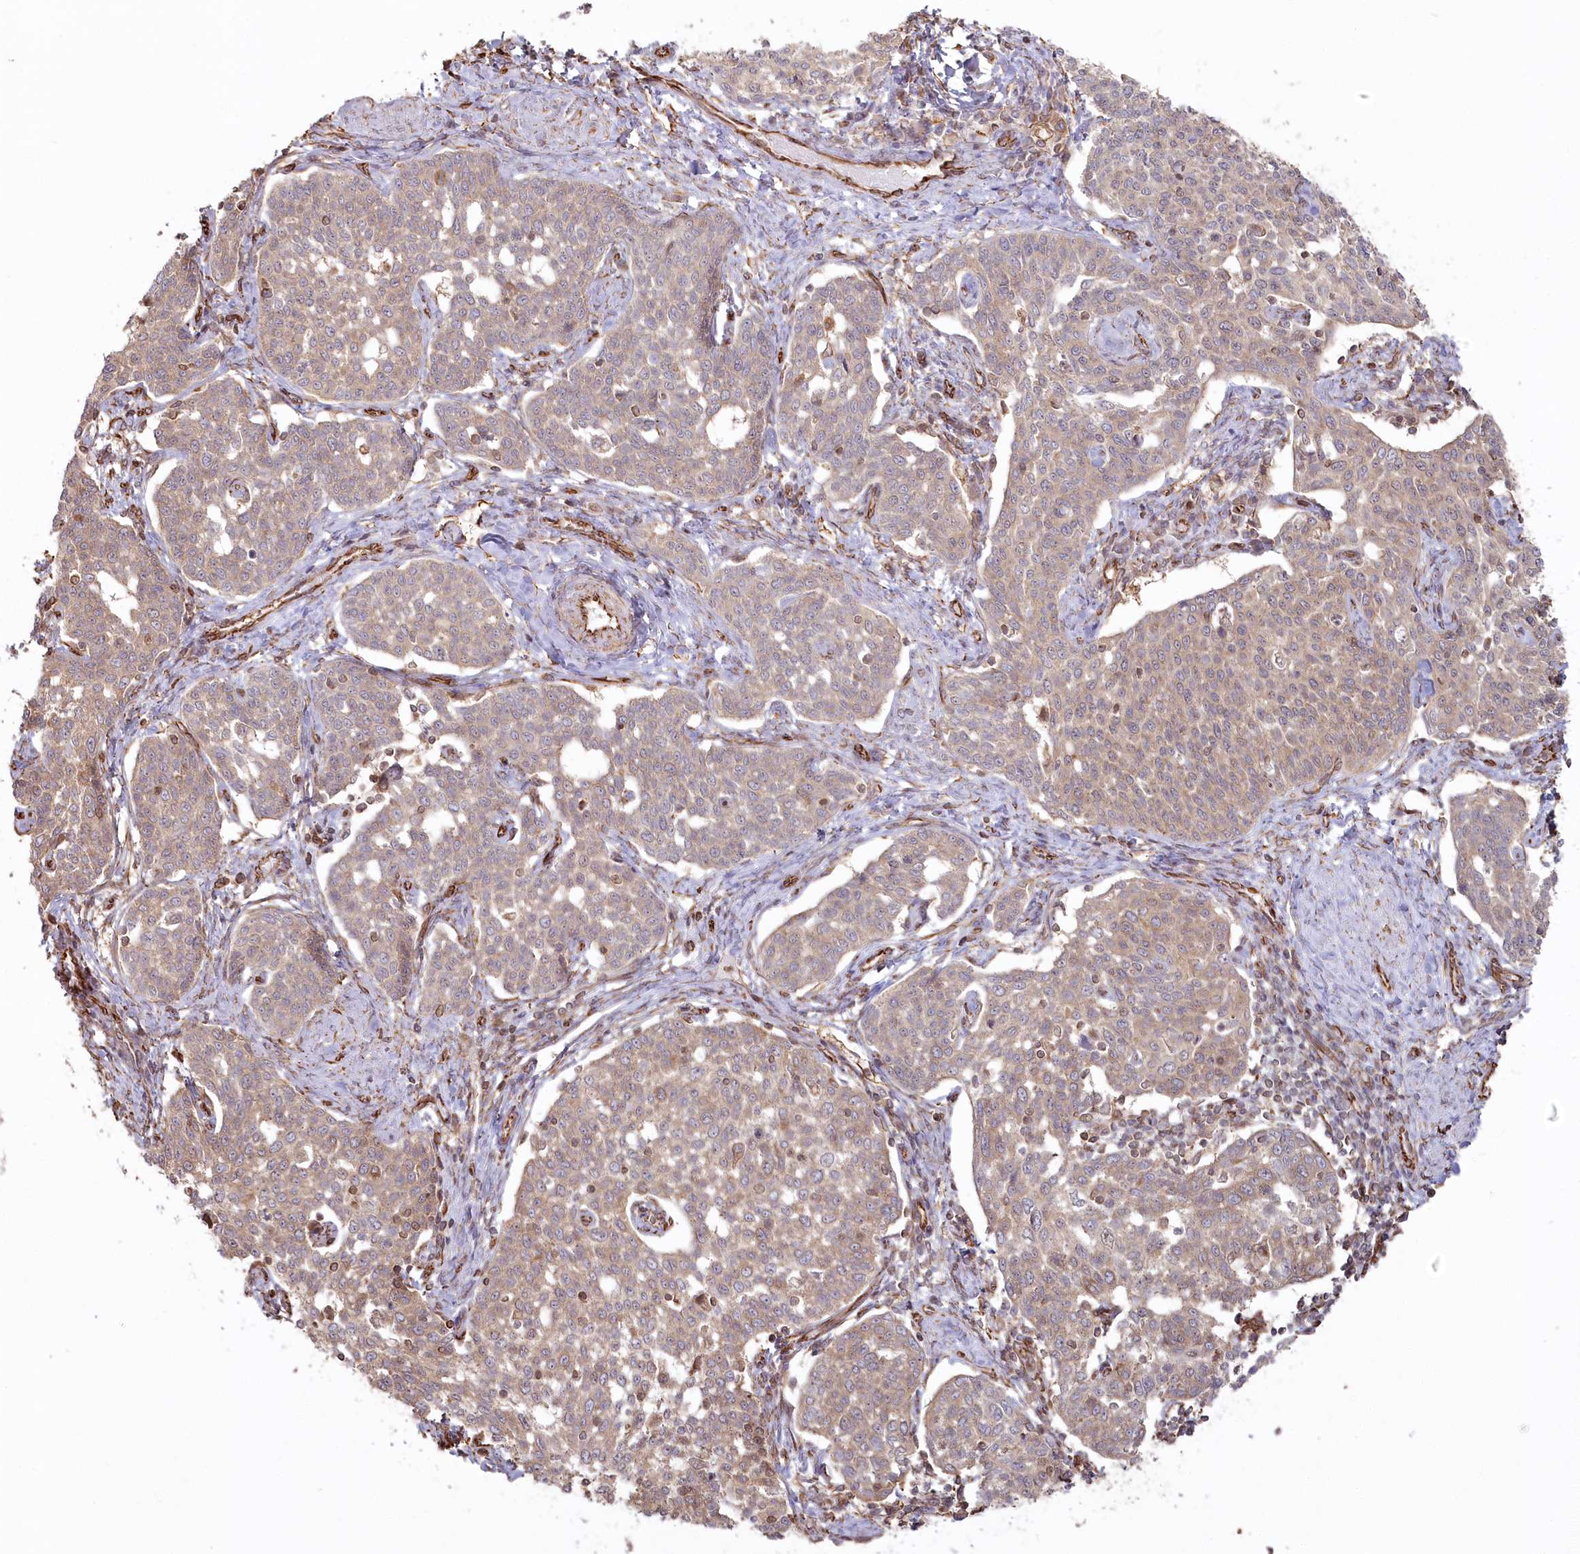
{"staining": {"intensity": "moderate", "quantity": "25%-75%", "location": "cytoplasmic/membranous"}, "tissue": "cervical cancer", "cell_type": "Tumor cells", "image_type": "cancer", "snomed": [{"axis": "morphology", "description": "Squamous cell carcinoma, NOS"}, {"axis": "topography", "description": "Cervix"}], "caption": "Brown immunohistochemical staining in human cervical cancer (squamous cell carcinoma) shows moderate cytoplasmic/membranous expression in approximately 25%-75% of tumor cells. (brown staining indicates protein expression, while blue staining denotes nuclei).", "gene": "TTC1", "patient": {"sex": "female", "age": 34}}